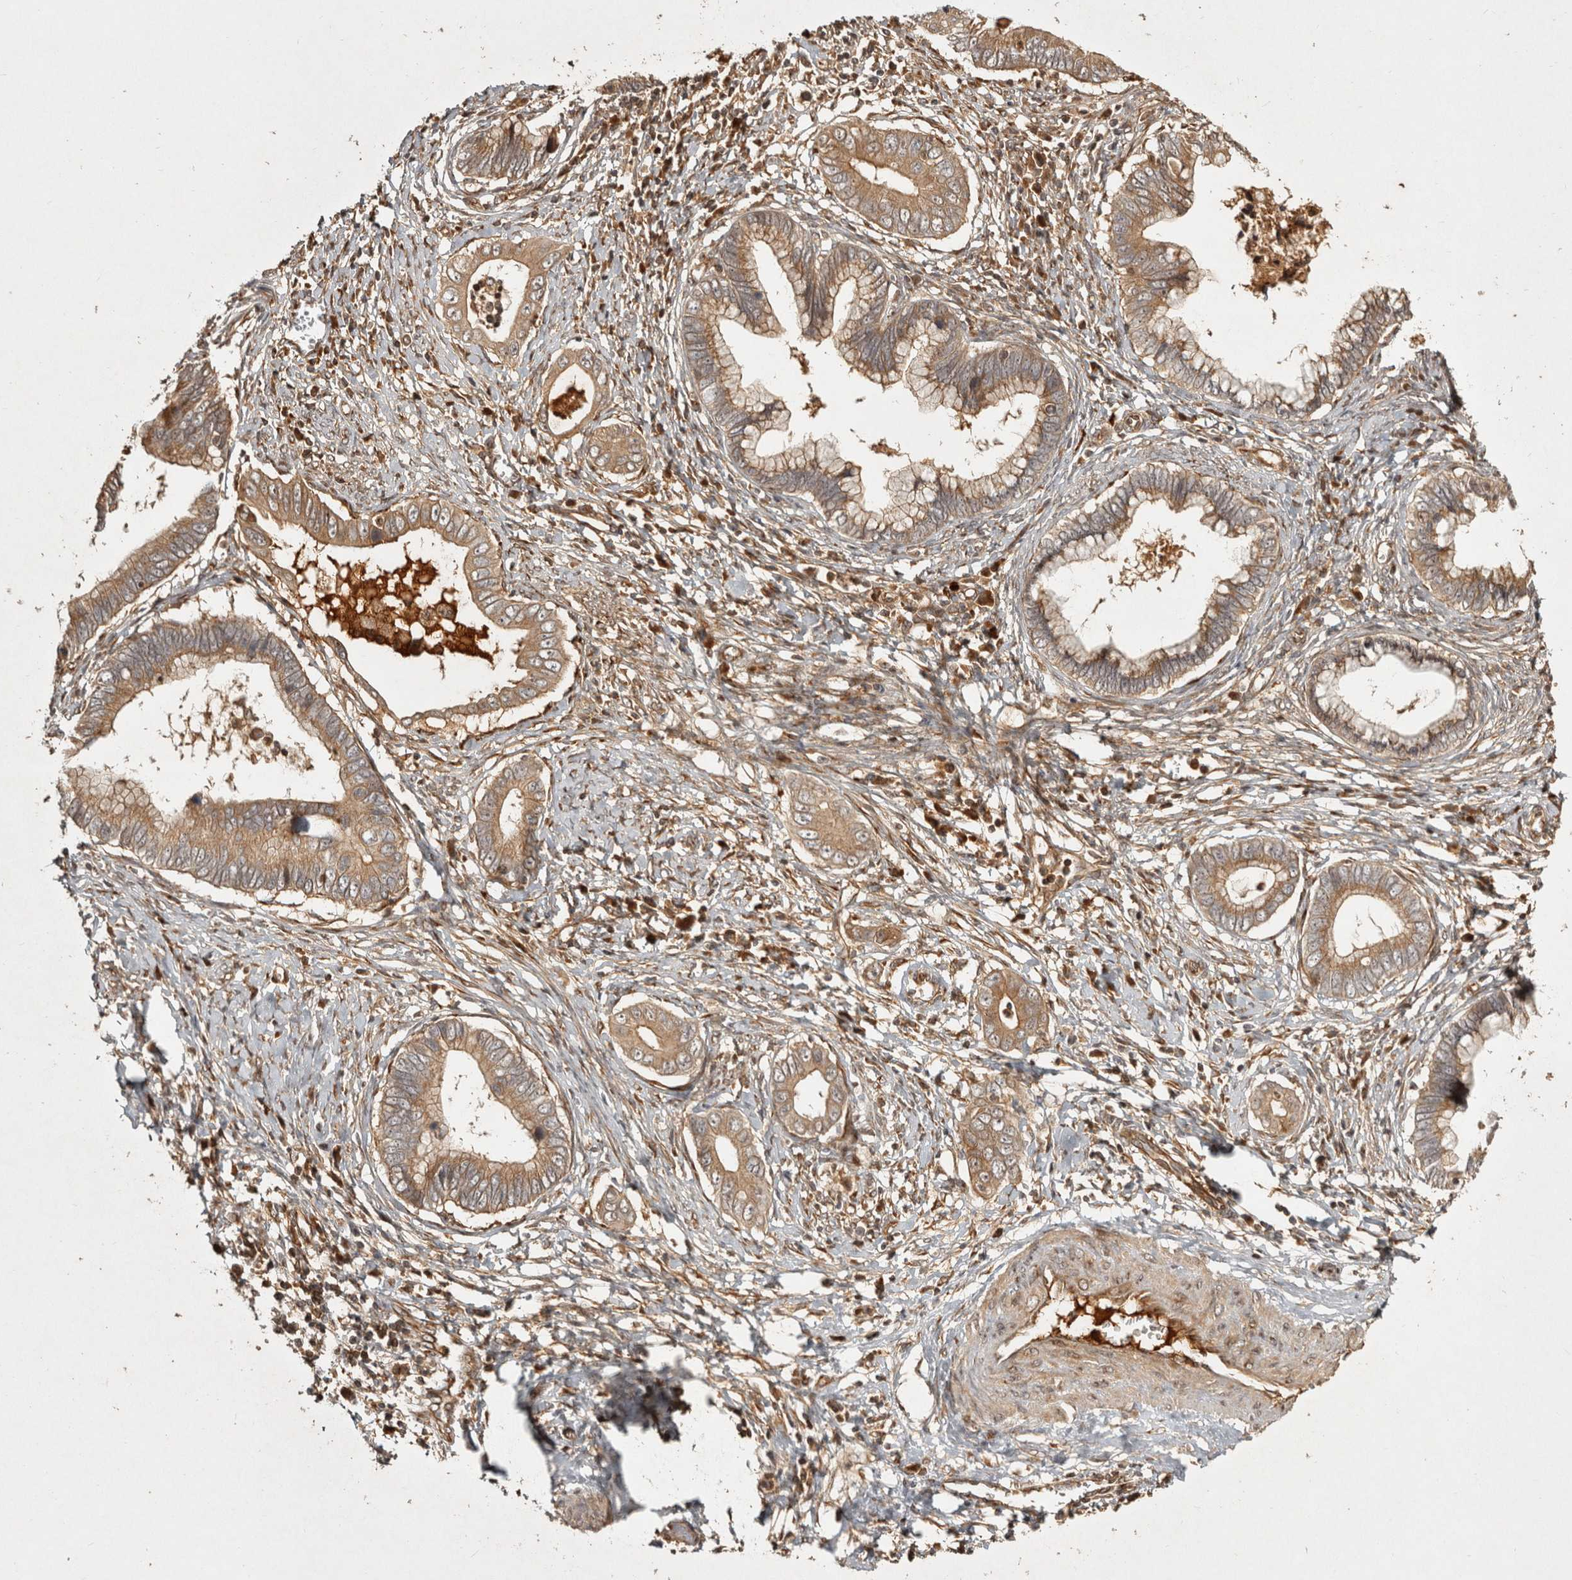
{"staining": {"intensity": "moderate", "quantity": ">75%", "location": "cytoplasmic/membranous"}, "tissue": "cervical cancer", "cell_type": "Tumor cells", "image_type": "cancer", "snomed": [{"axis": "morphology", "description": "Adenocarcinoma, NOS"}, {"axis": "topography", "description": "Cervix"}], "caption": "Cervical cancer stained with a brown dye exhibits moderate cytoplasmic/membranous positive expression in approximately >75% of tumor cells.", "gene": "CAMSAP2", "patient": {"sex": "female", "age": 44}}